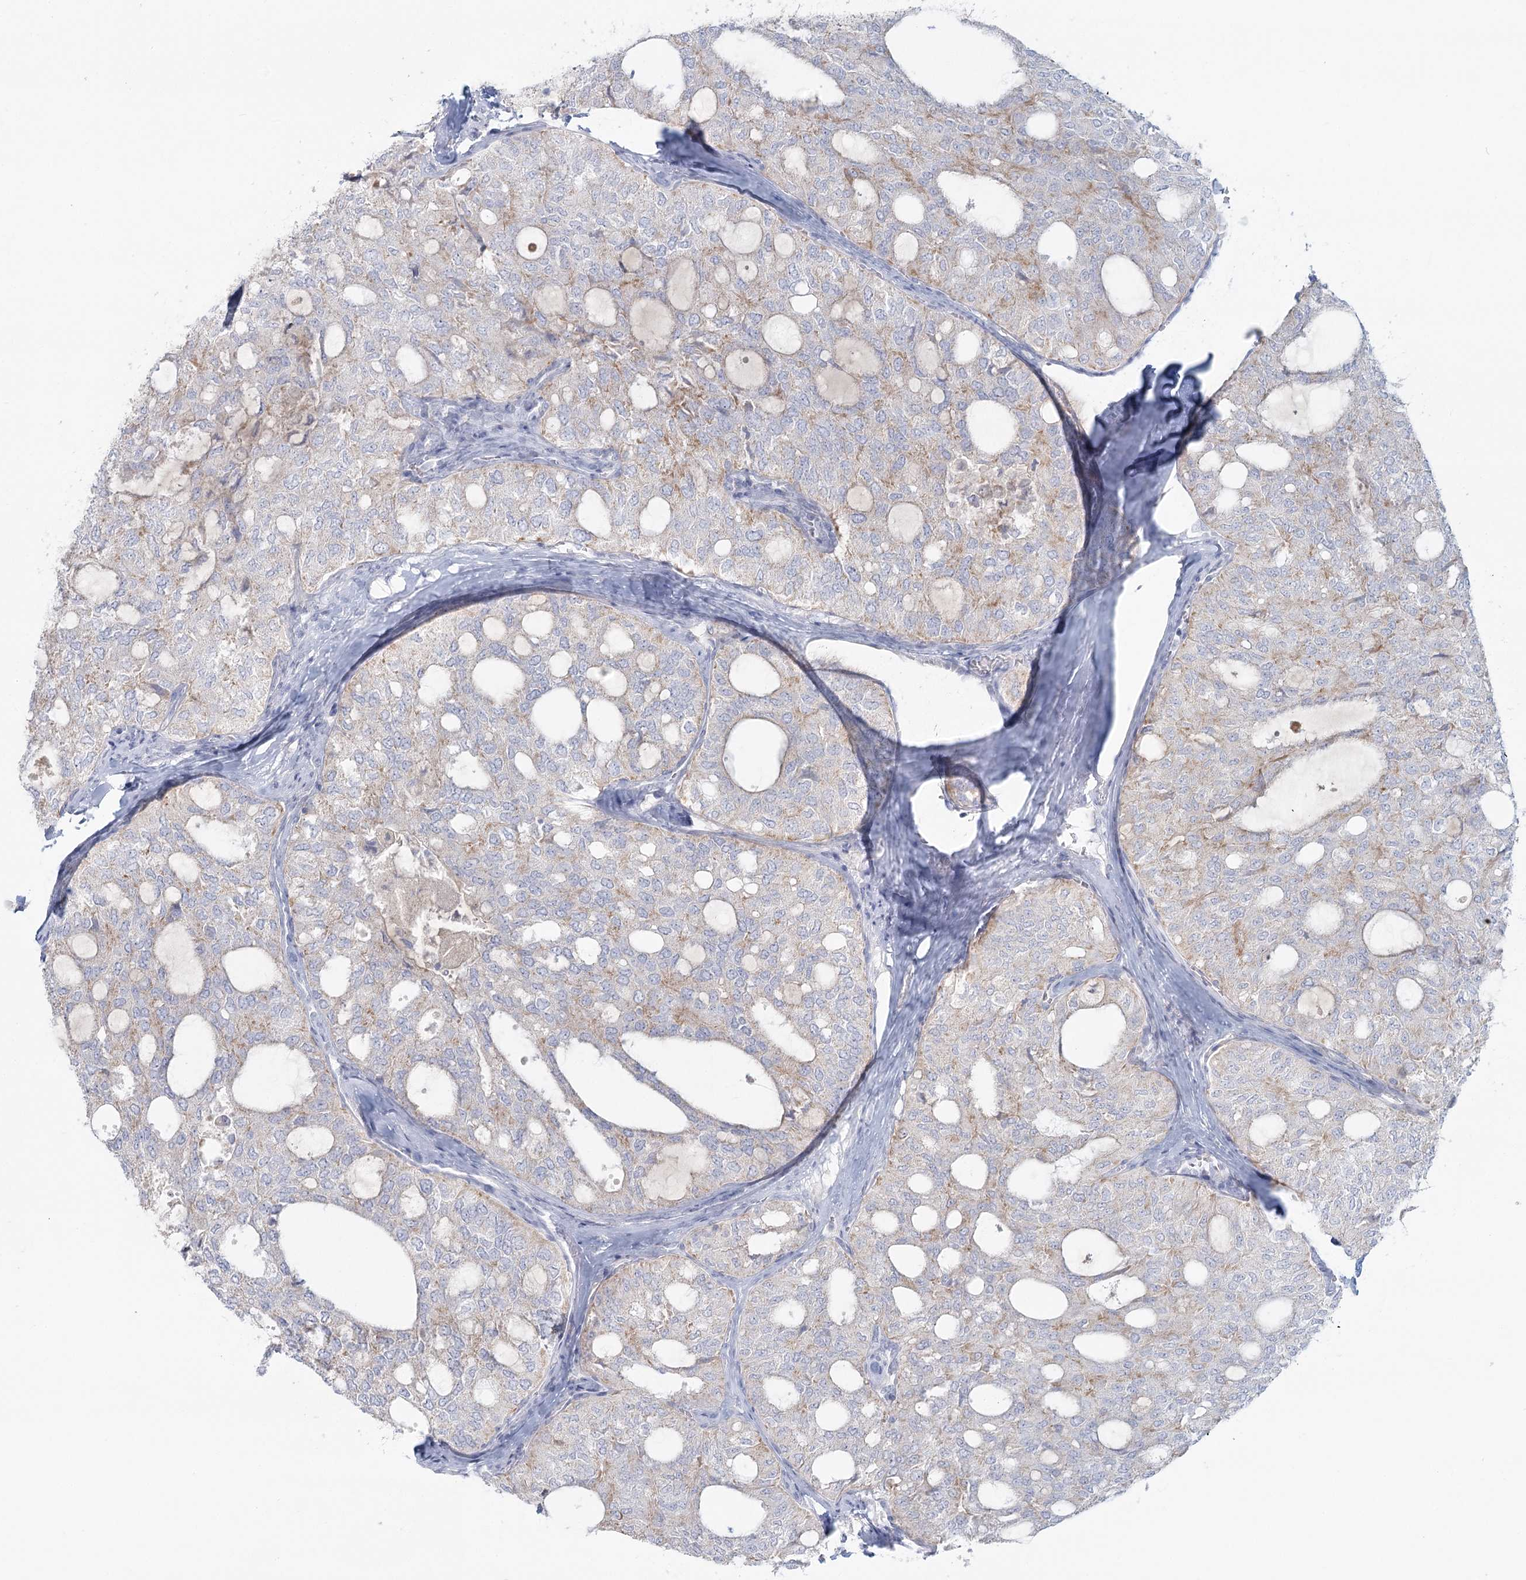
{"staining": {"intensity": "weak", "quantity": "<25%", "location": "cytoplasmic/membranous"}, "tissue": "thyroid cancer", "cell_type": "Tumor cells", "image_type": "cancer", "snomed": [{"axis": "morphology", "description": "Follicular adenoma carcinoma, NOS"}, {"axis": "topography", "description": "Thyroid gland"}], "caption": "An image of thyroid cancer (follicular adenoma carcinoma) stained for a protein shows no brown staining in tumor cells.", "gene": "BPHL", "patient": {"sex": "male", "age": 75}}